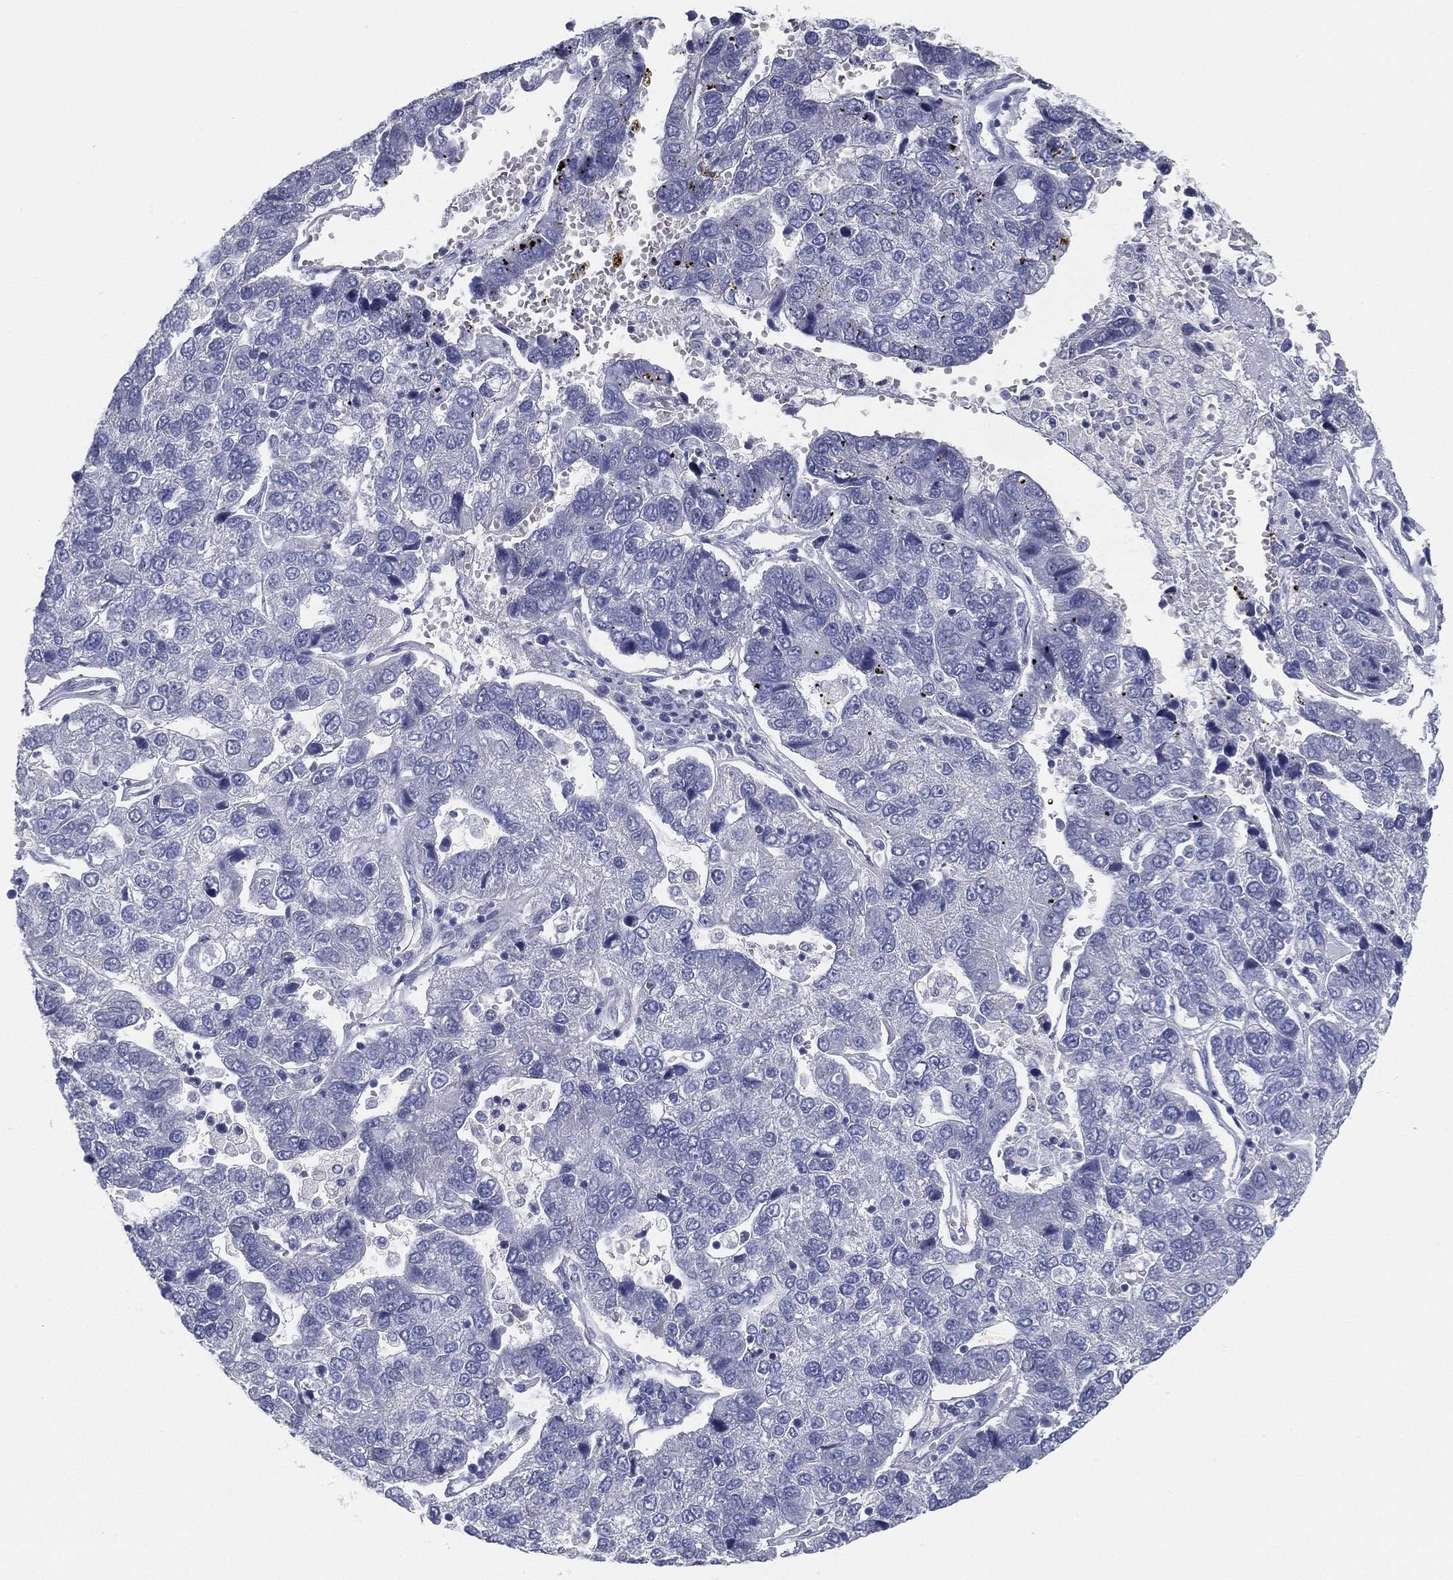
{"staining": {"intensity": "negative", "quantity": "none", "location": "none"}, "tissue": "pancreatic cancer", "cell_type": "Tumor cells", "image_type": "cancer", "snomed": [{"axis": "morphology", "description": "Adenocarcinoma, NOS"}, {"axis": "topography", "description": "Pancreas"}], "caption": "Tumor cells are negative for brown protein staining in pancreatic adenocarcinoma. (DAB (3,3'-diaminobenzidine) immunohistochemistry (IHC) with hematoxylin counter stain).", "gene": "STS", "patient": {"sex": "female", "age": 61}}